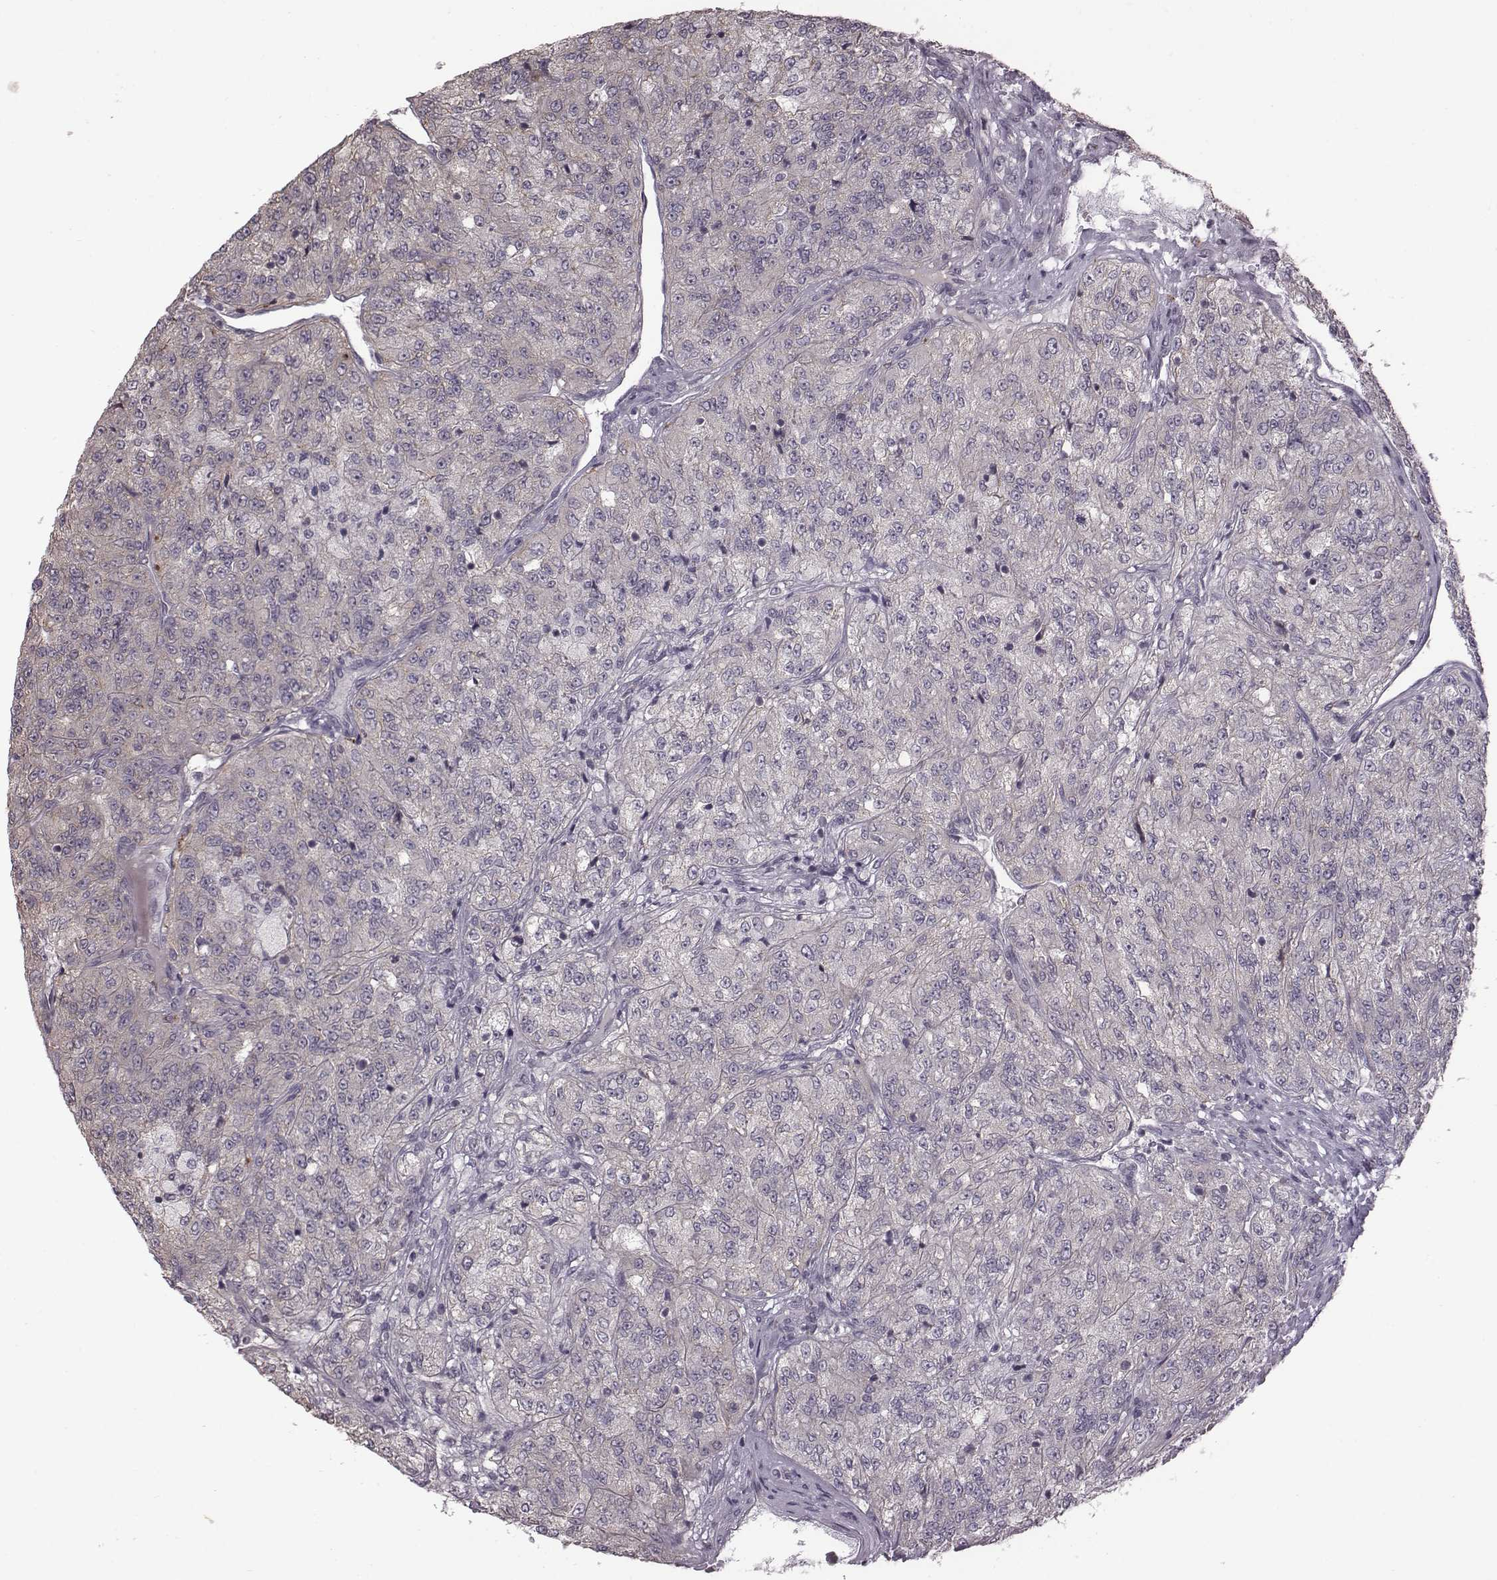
{"staining": {"intensity": "negative", "quantity": "none", "location": "none"}, "tissue": "renal cancer", "cell_type": "Tumor cells", "image_type": "cancer", "snomed": [{"axis": "morphology", "description": "Adenocarcinoma, NOS"}, {"axis": "topography", "description": "Kidney"}], "caption": "Adenocarcinoma (renal) stained for a protein using IHC demonstrates no staining tumor cells.", "gene": "BICDL1", "patient": {"sex": "female", "age": 63}}